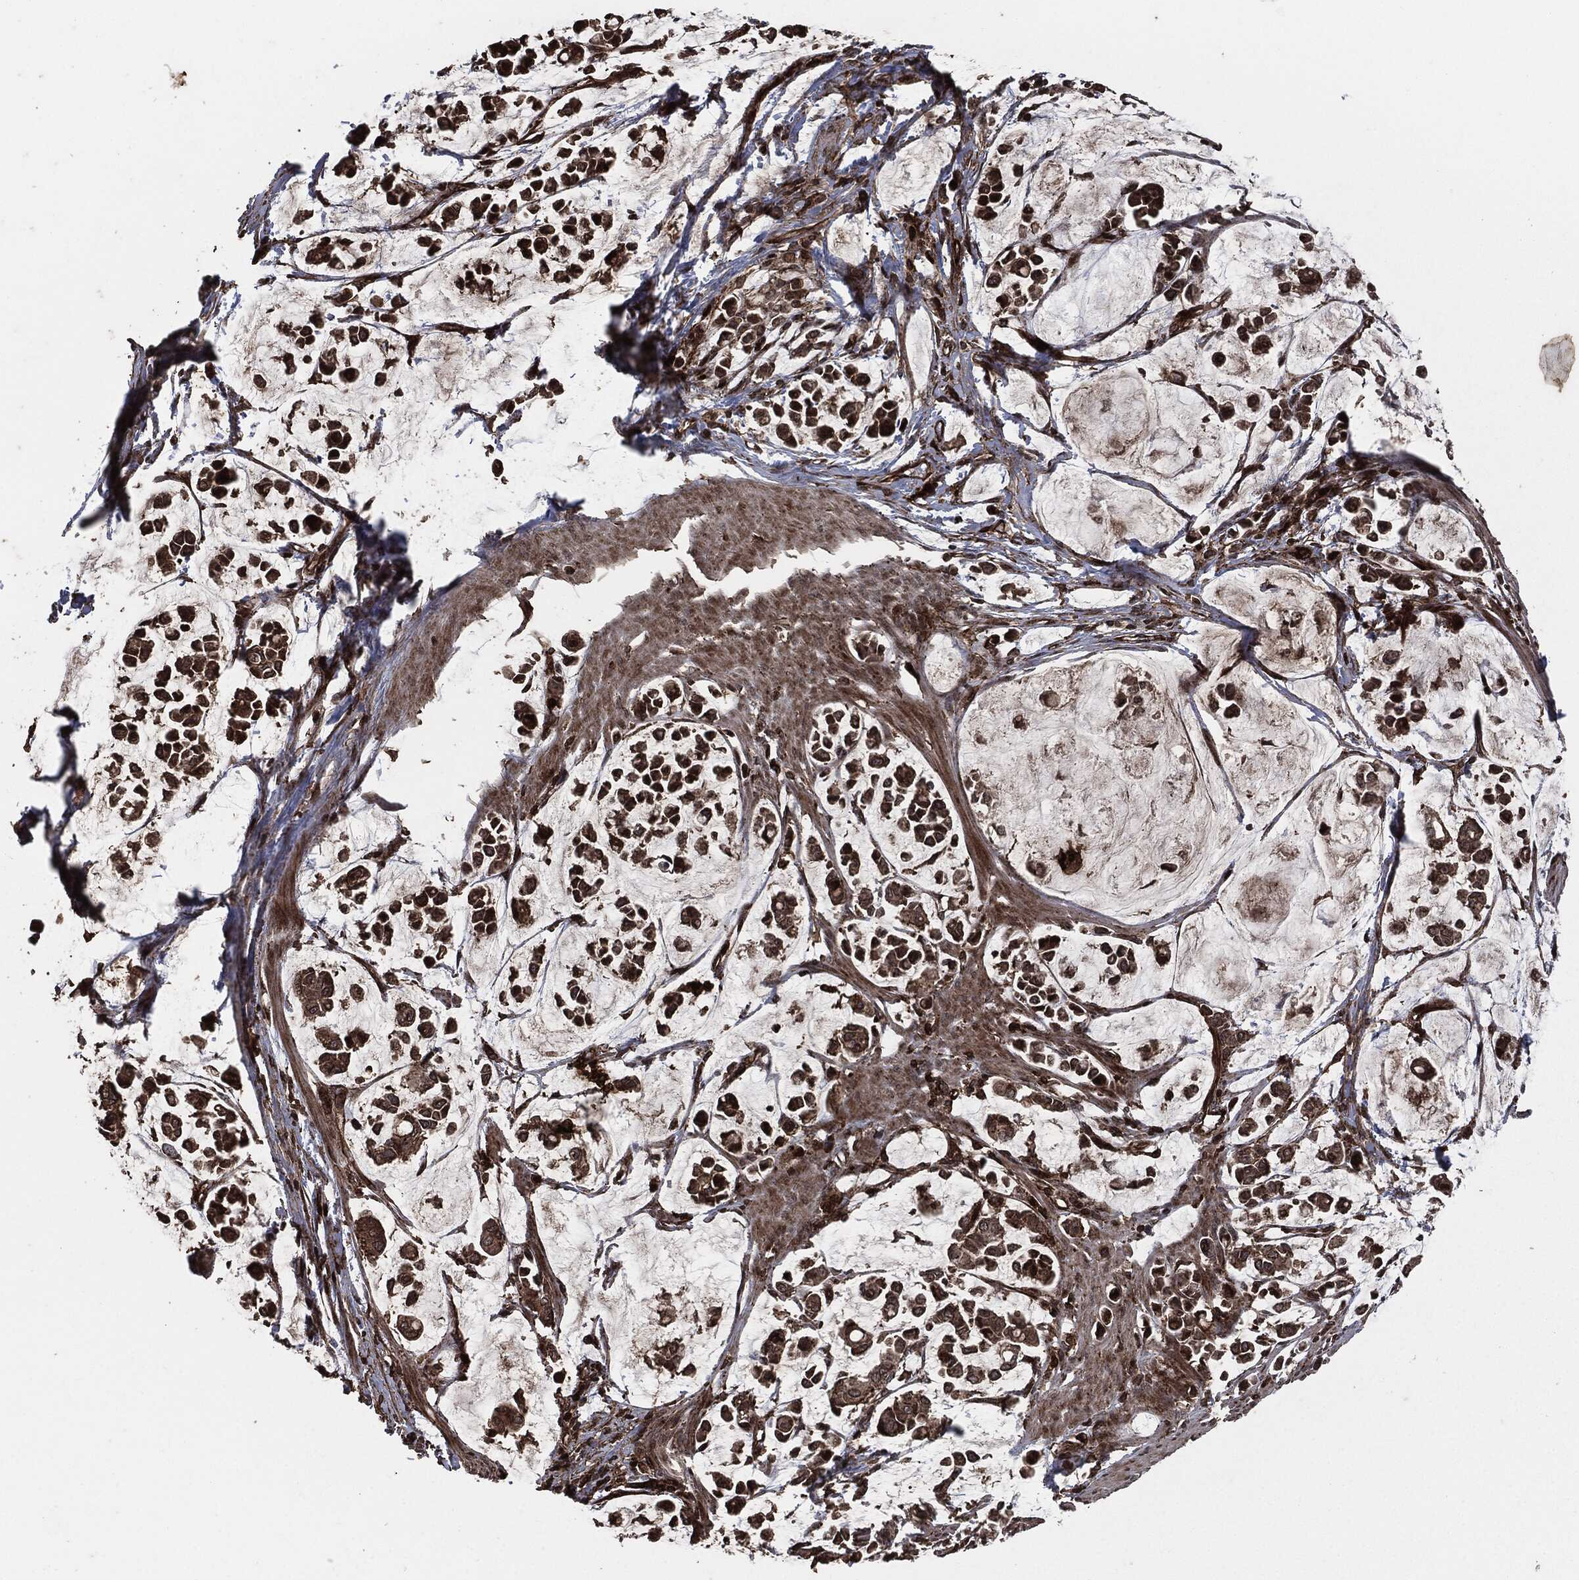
{"staining": {"intensity": "strong", "quantity": ">75%", "location": "cytoplasmic/membranous"}, "tissue": "stomach cancer", "cell_type": "Tumor cells", "image_type": "cancer", "snomed": [{"axis": "morphology", "description": "Adenocarcinoma, NOS"}, {"axis": "topography", "description": "Stomach"}], "caption": "Tumor cells demonstrate high levels of strong cytoplasmic/membranous positivity in approximately >75% of cells in stomach cancer. (DAB (3,3'-diaminobenzidine) = brown stain, brightfield microscopy at high magnification).", "gene": "IFIT1", "patient": {"sex": "male", "age": 82}}